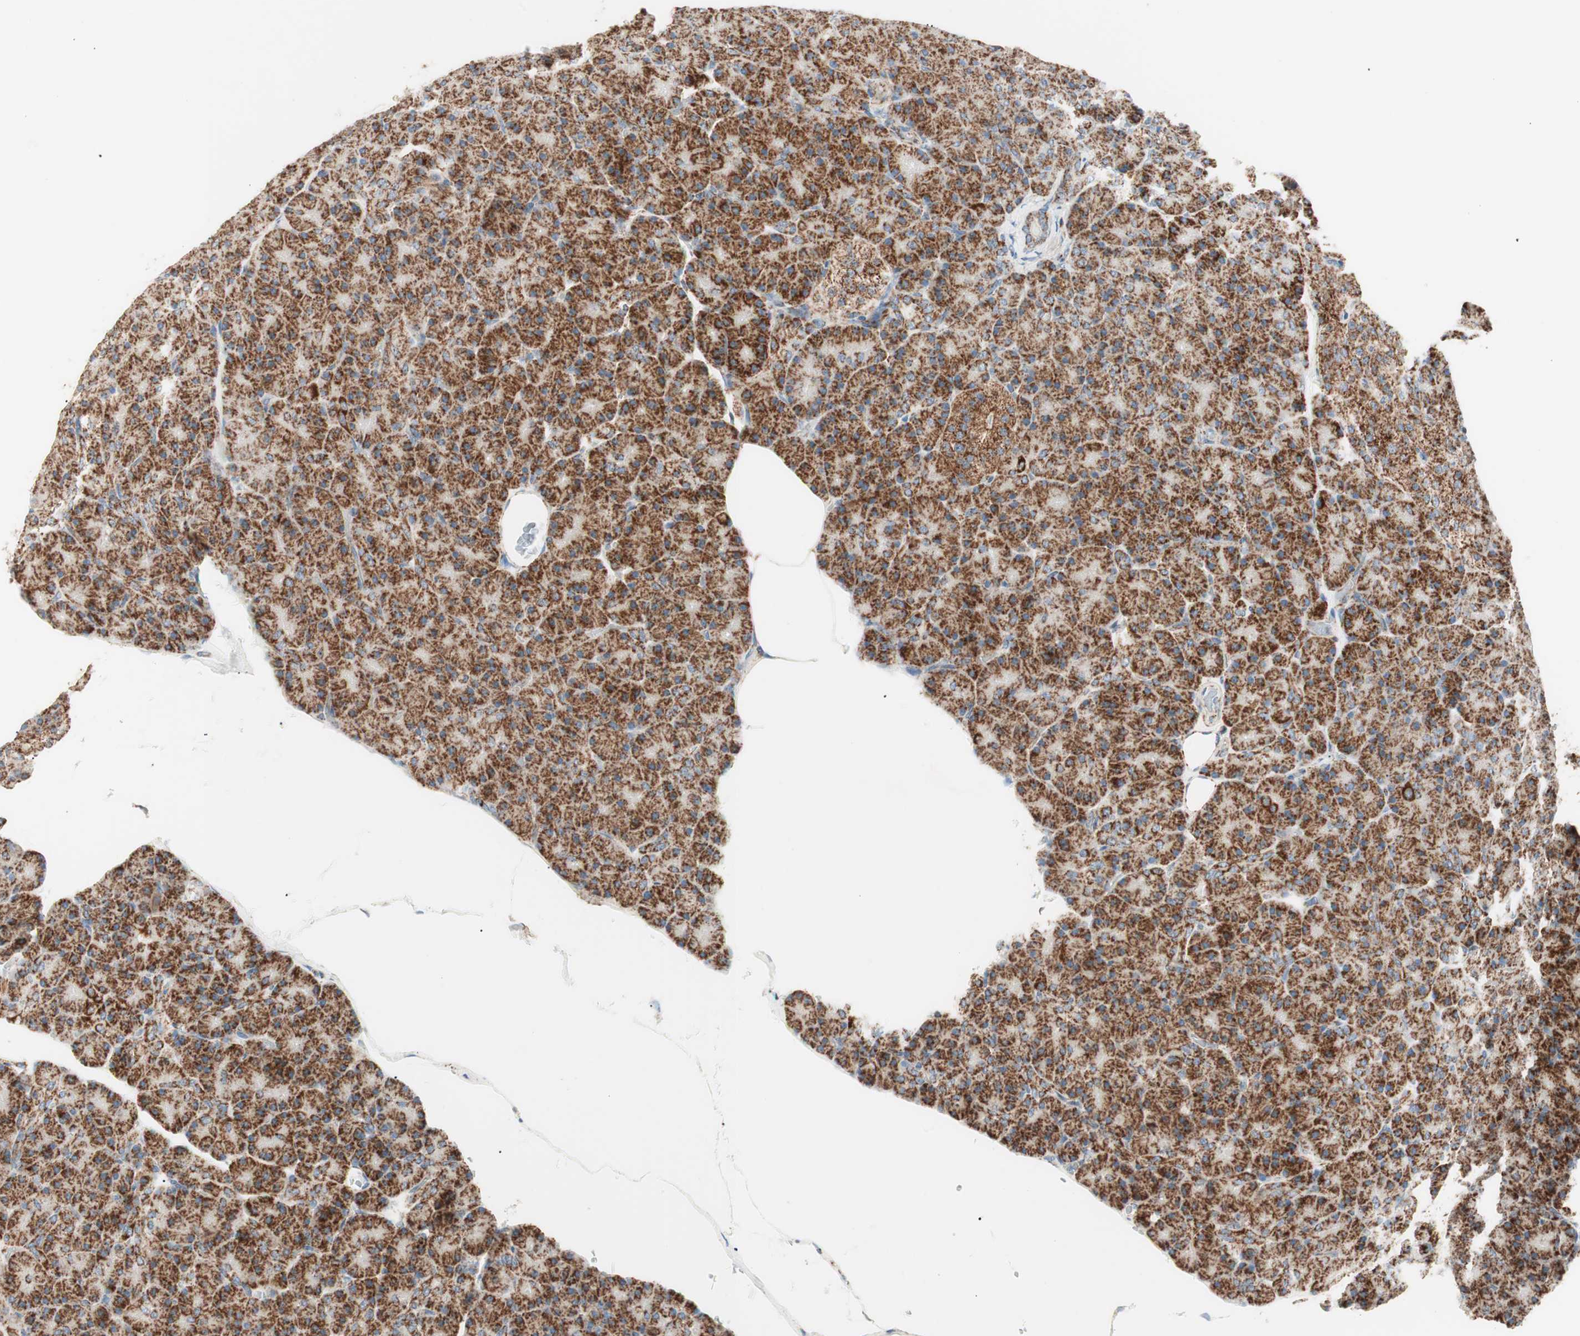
{"staining": {"intensity": "strong", "quantity": ">75%", "location": "cytoplasmic/membranous"}, "tissue": "pancreas", "cell_type": "Exocrine glandular cells", "image_type": "normal", "snomed": [{"axis": "morphology", "description": "Normal tissue, NOS"}, {"axis": "topography", "description": "Pancreas"}], "caption": "Immunohistochemical staining of normal human pancreas reveals high levels of strong cytoplasmic/membranous positivity in approximately >75% of exocrine glandular cells.", "gene": "TOMM20", "patient": {"sex": "female", "age": 43}}